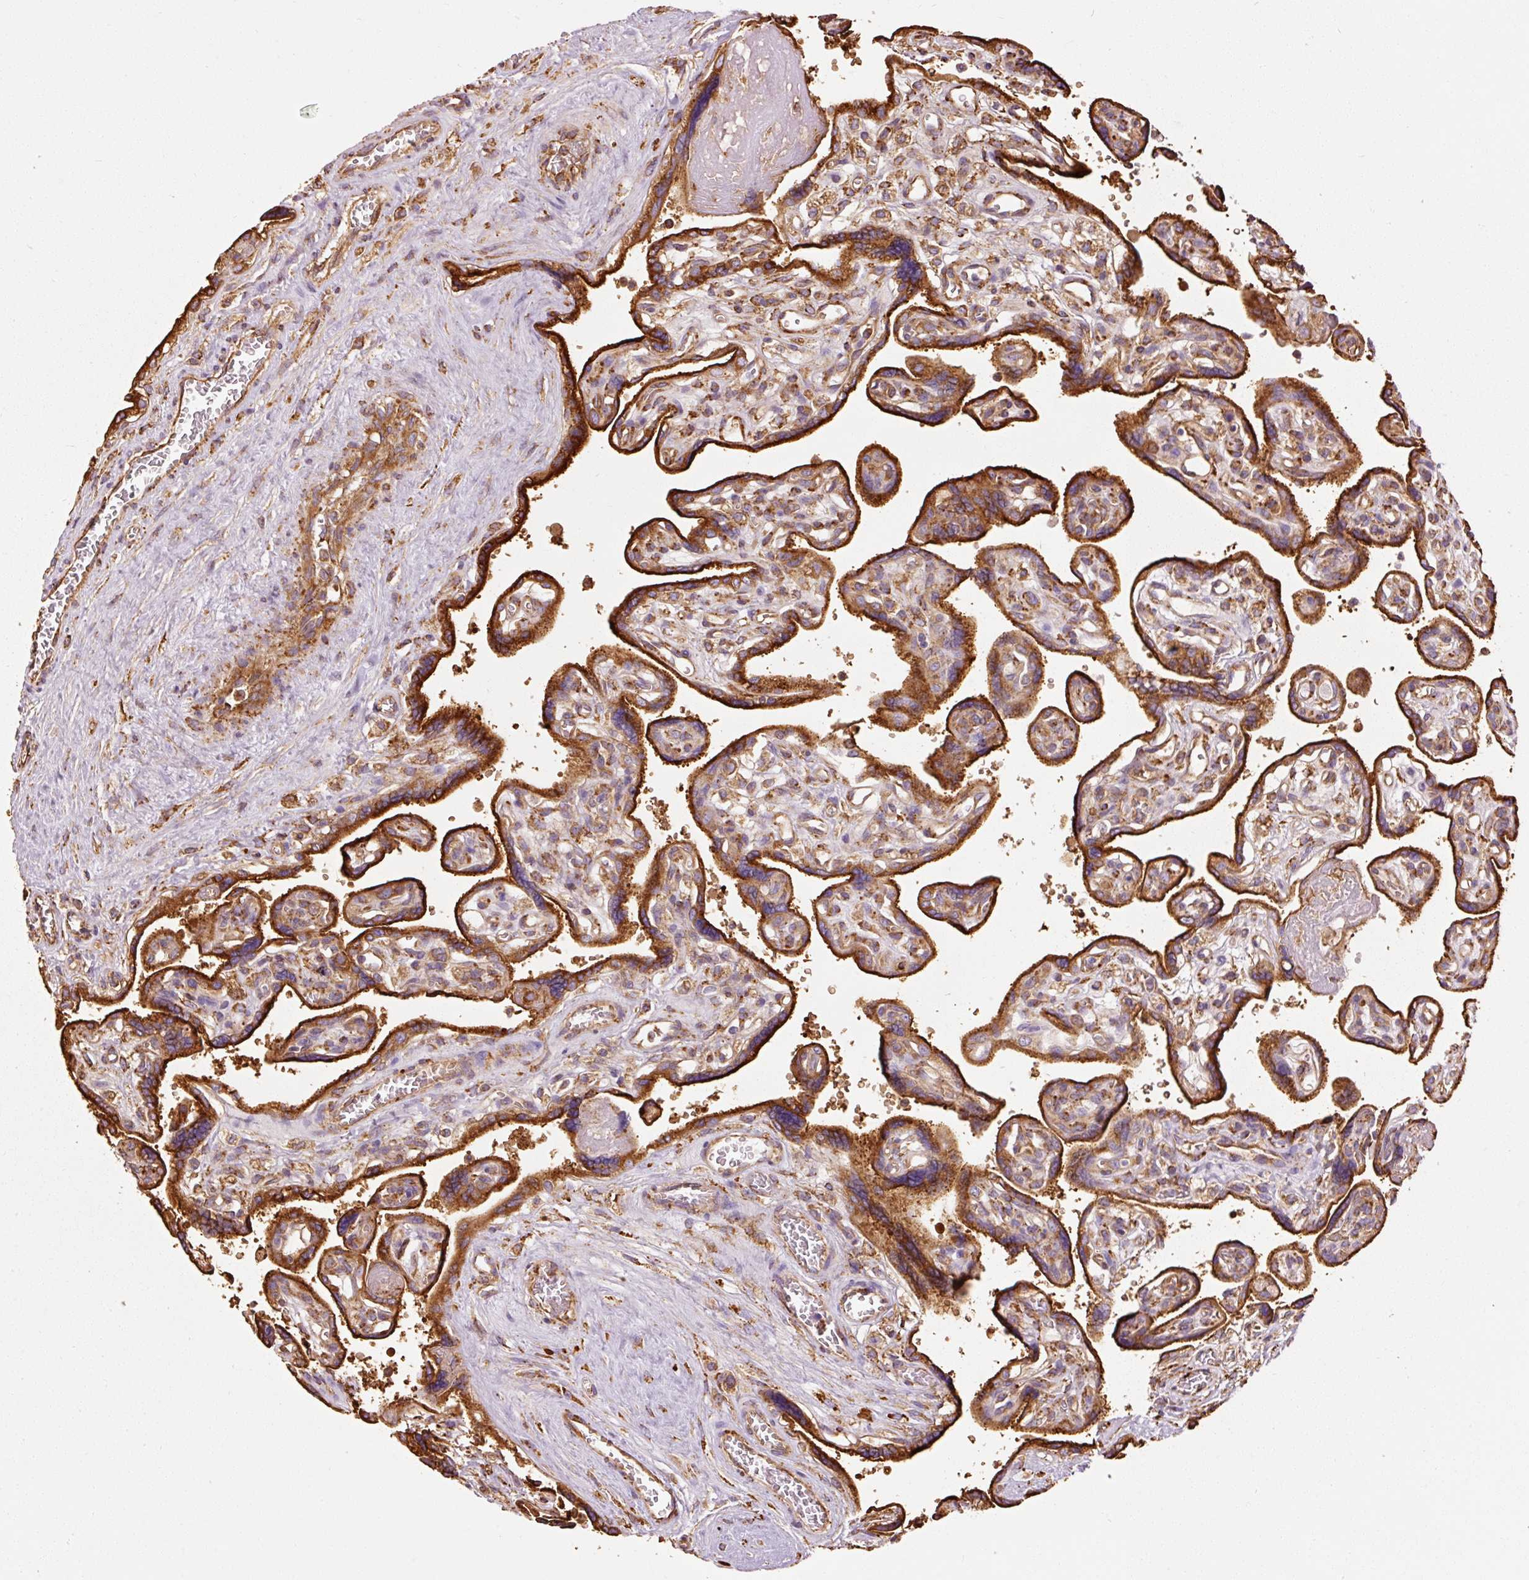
{"staining": {"intensity": "strong", "quantity": ">75%", "location": "cytoplasmic/membranous"}, "tissue": "placenta", "cell_type": "Trophoblastic cells", "image_type": "normal", "snomed": [{"axis": "morphology", "description": "Normal tissue, NOS"}, {"axis": "topography", "description": "Placenta"}], "caption": "DAB (3,3'-diaminobenzidine) immunohistochemical staining of unremarkable human placenta reveals strong cytoplasmic/membranous protein positivity in approximately >75% of trophoblastic cells. The staining was performed using DAB (3,3'-diaminobenzidine) to visualize the protein expression in brown, while the nuclei were stained in blue with hematoxylin (Magnification: 20x).", "gene": "ENSG00000256500", "patient": {"sex": "female", "age": 39}}